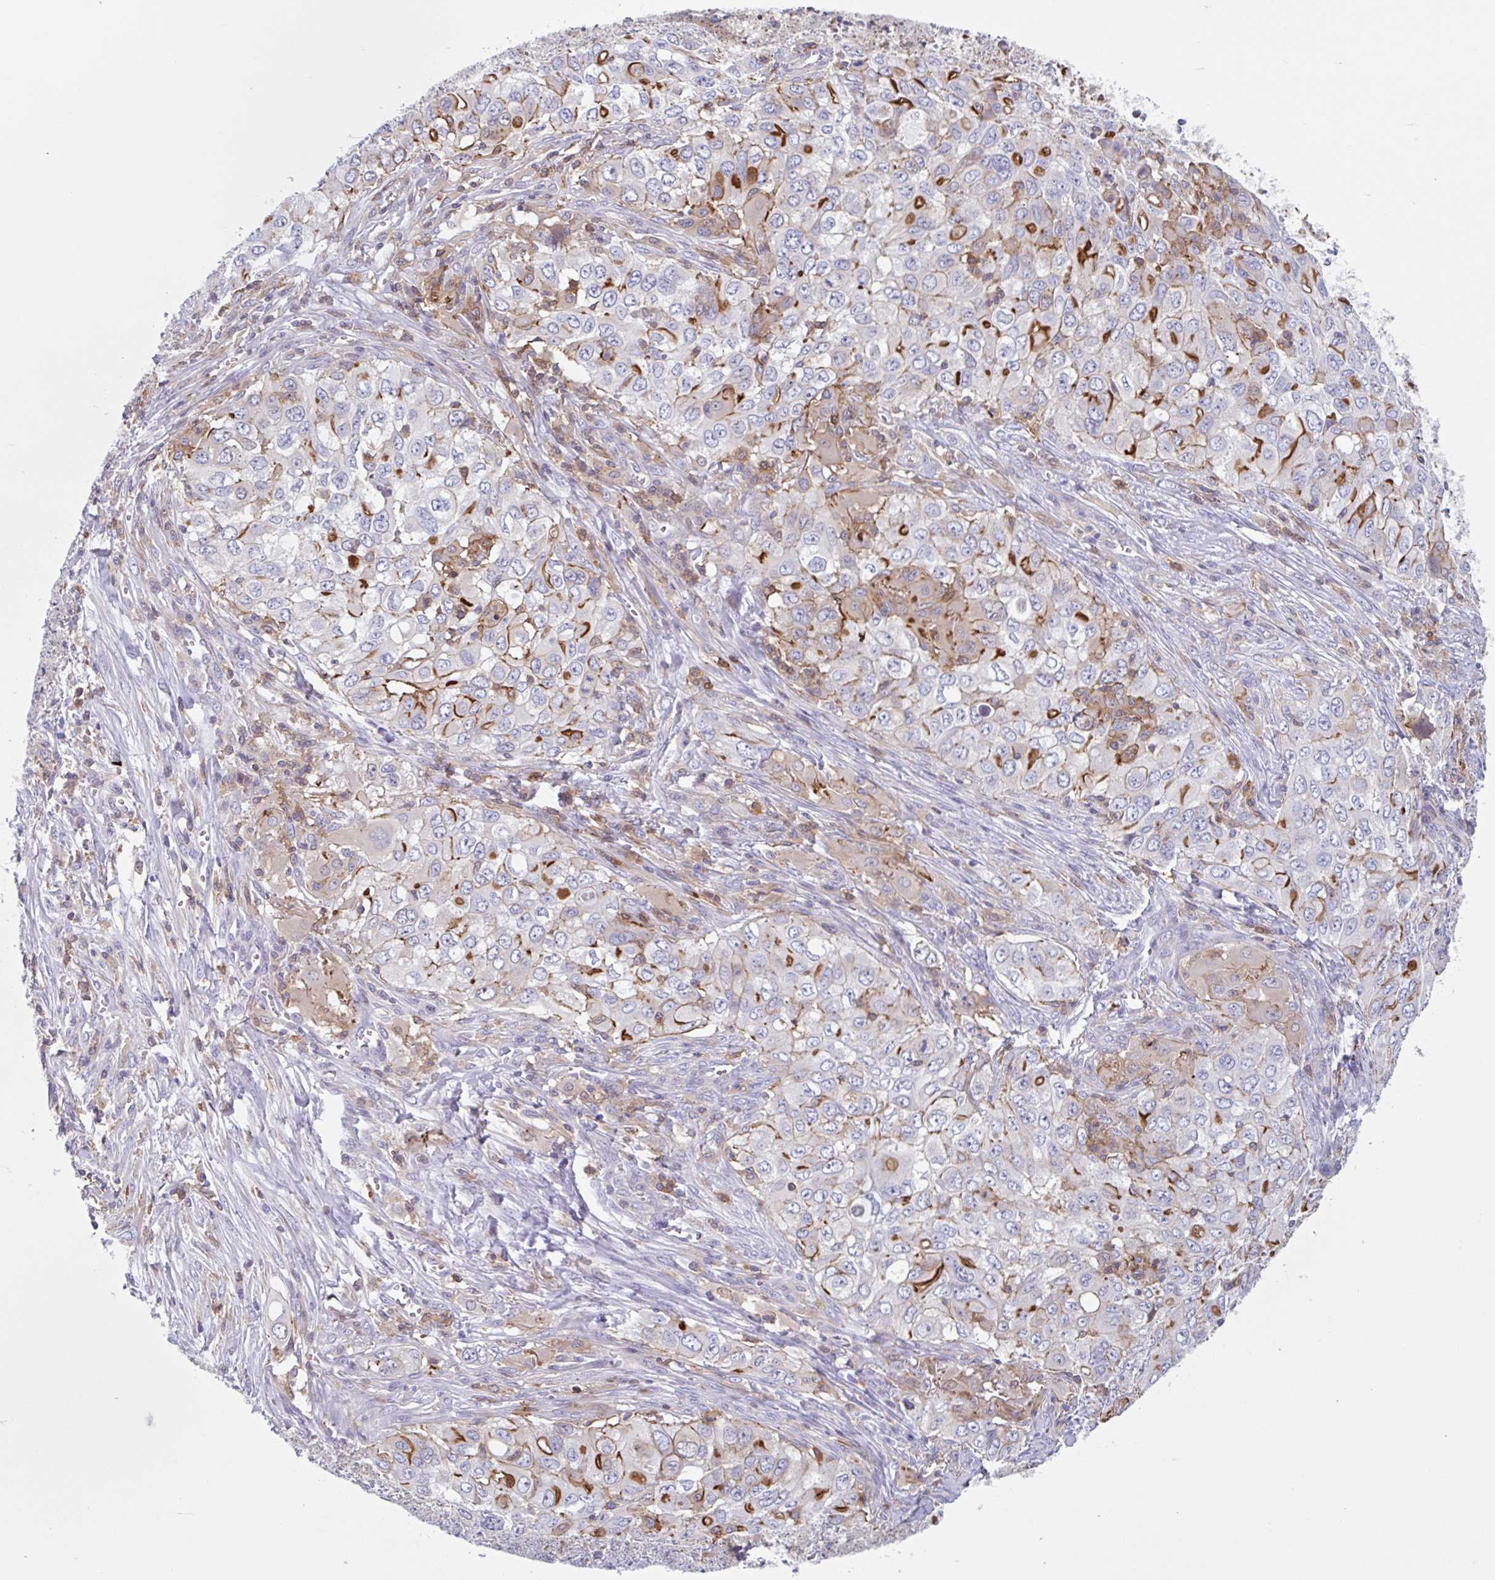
{"staining": {"intensity": "moderate", "quantity": "25%-75%", "location": "cytoplasmic/membranous"}, "tissue": "lung cancer", "cell_type": "Tumor cells", "image_type": "cancer", "snomed": [{"axis": "morphology", "description": "Adenocarcinoma, NOS"}, {"axis": "morphology", "description": "Adenocarcinoma, metastatic, NOS"}, {"axis": "topography", "description": "Lymph node"}, {"axis": "topography", "description": "Lung"}], "caption": "Immunohistochemical staining of human lung adenocarcinoma displays medium levels of moderate cytoplasmic/membranous protein positivity in about 25%-75% of tumor cells. (Brightfield microscopy of DAB IHC at high magnification).", "gene": "EFHD1", "patient": {"sex": "female", "age": 42}}